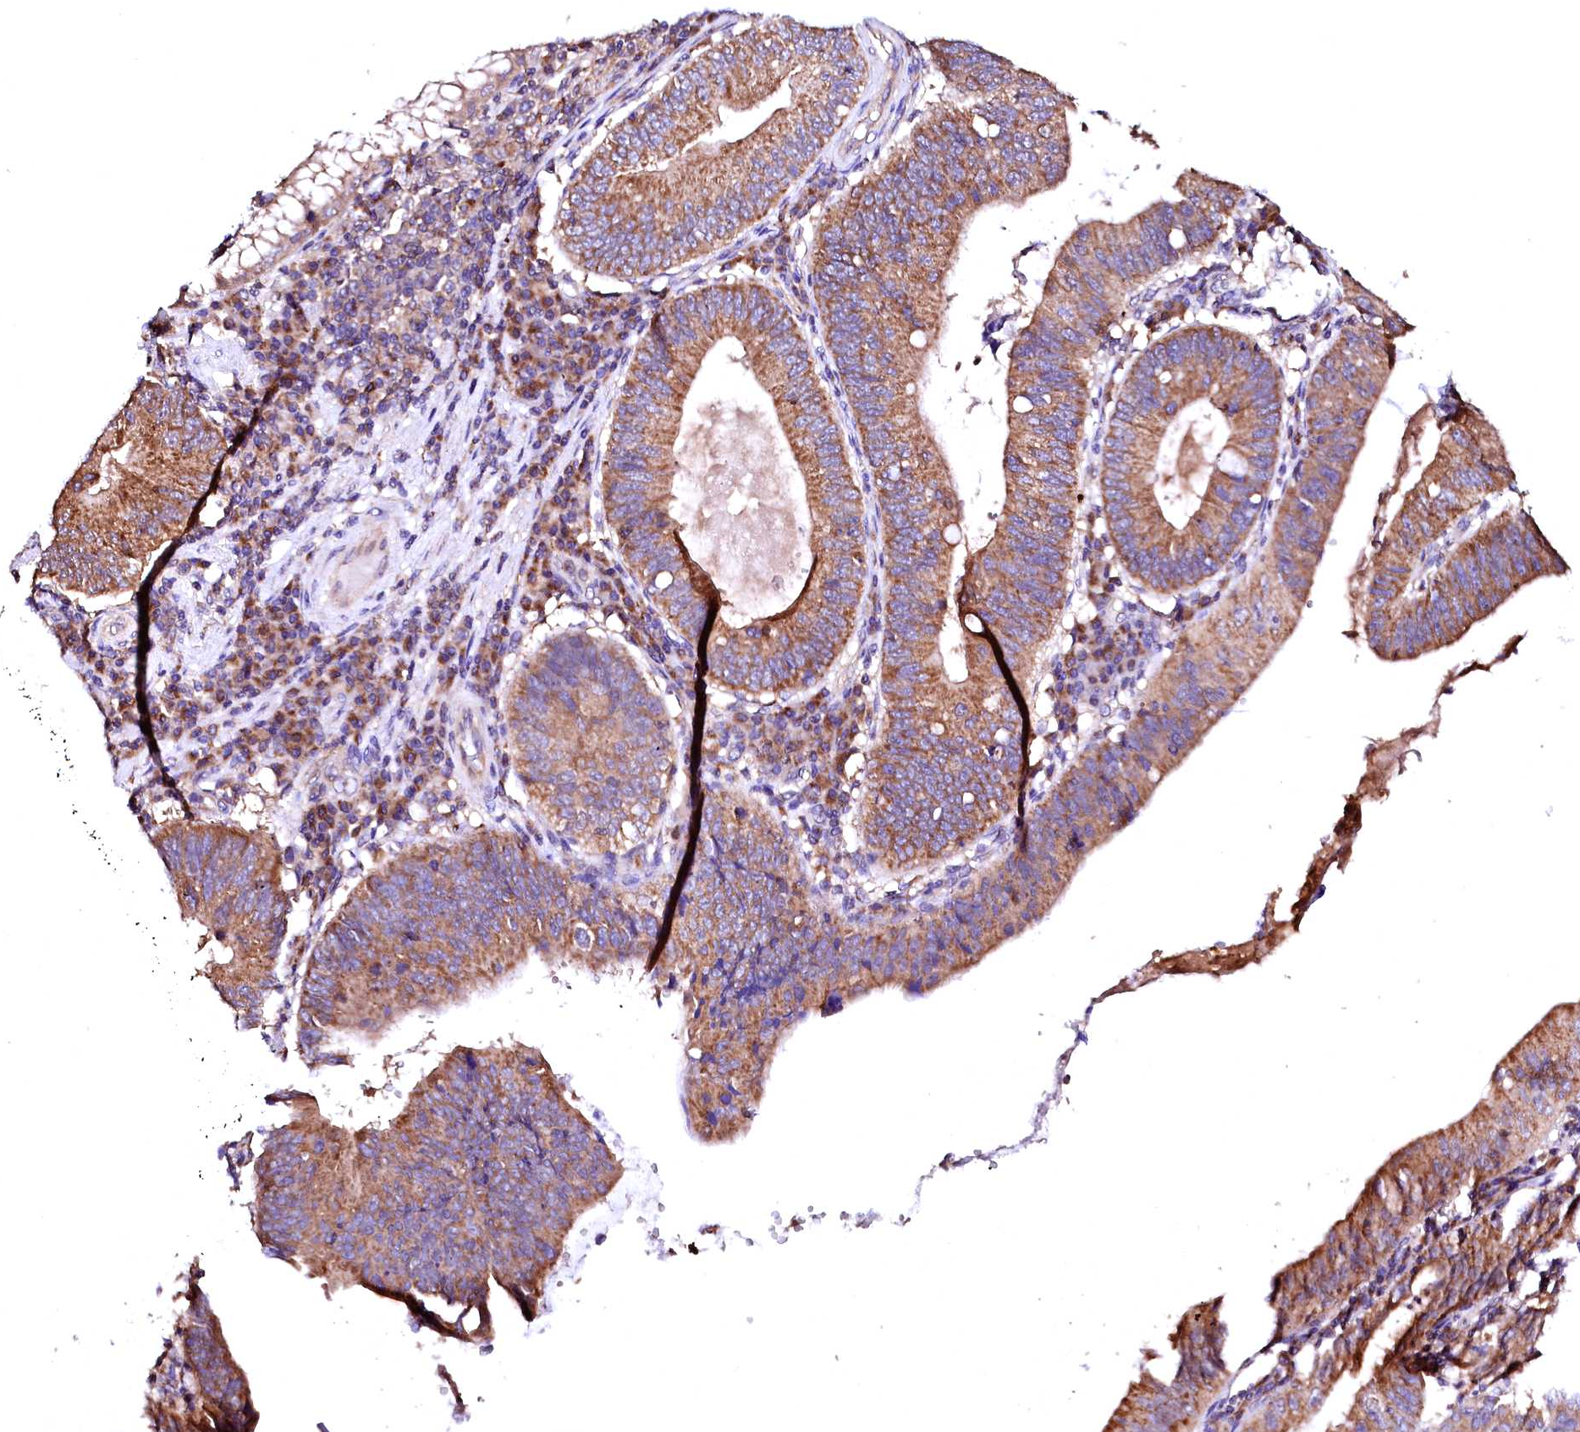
{"staining": {"intensity": "moderate", "quantity": ">75%", "location": "cytoplasmic/membranous"}, "tissue": "stomach cancer", "cell_type": "Tumor cells", "image_type": "cancer", "snomed": [{"axis": "morphology", "description": "Adenocarcinoma, NOS"}, {"axis": "topography", "description": "Stomach"}], "caption": "IHC photomicrograph of human stomach cancer stained for a protein (brown), which exhibits medium levels of moderate cytoplasmic/membranous positivity in about >75% of tumor cells.", "gene": "ST3GAL1", "patient": {"sex": "male", "age": 59}}